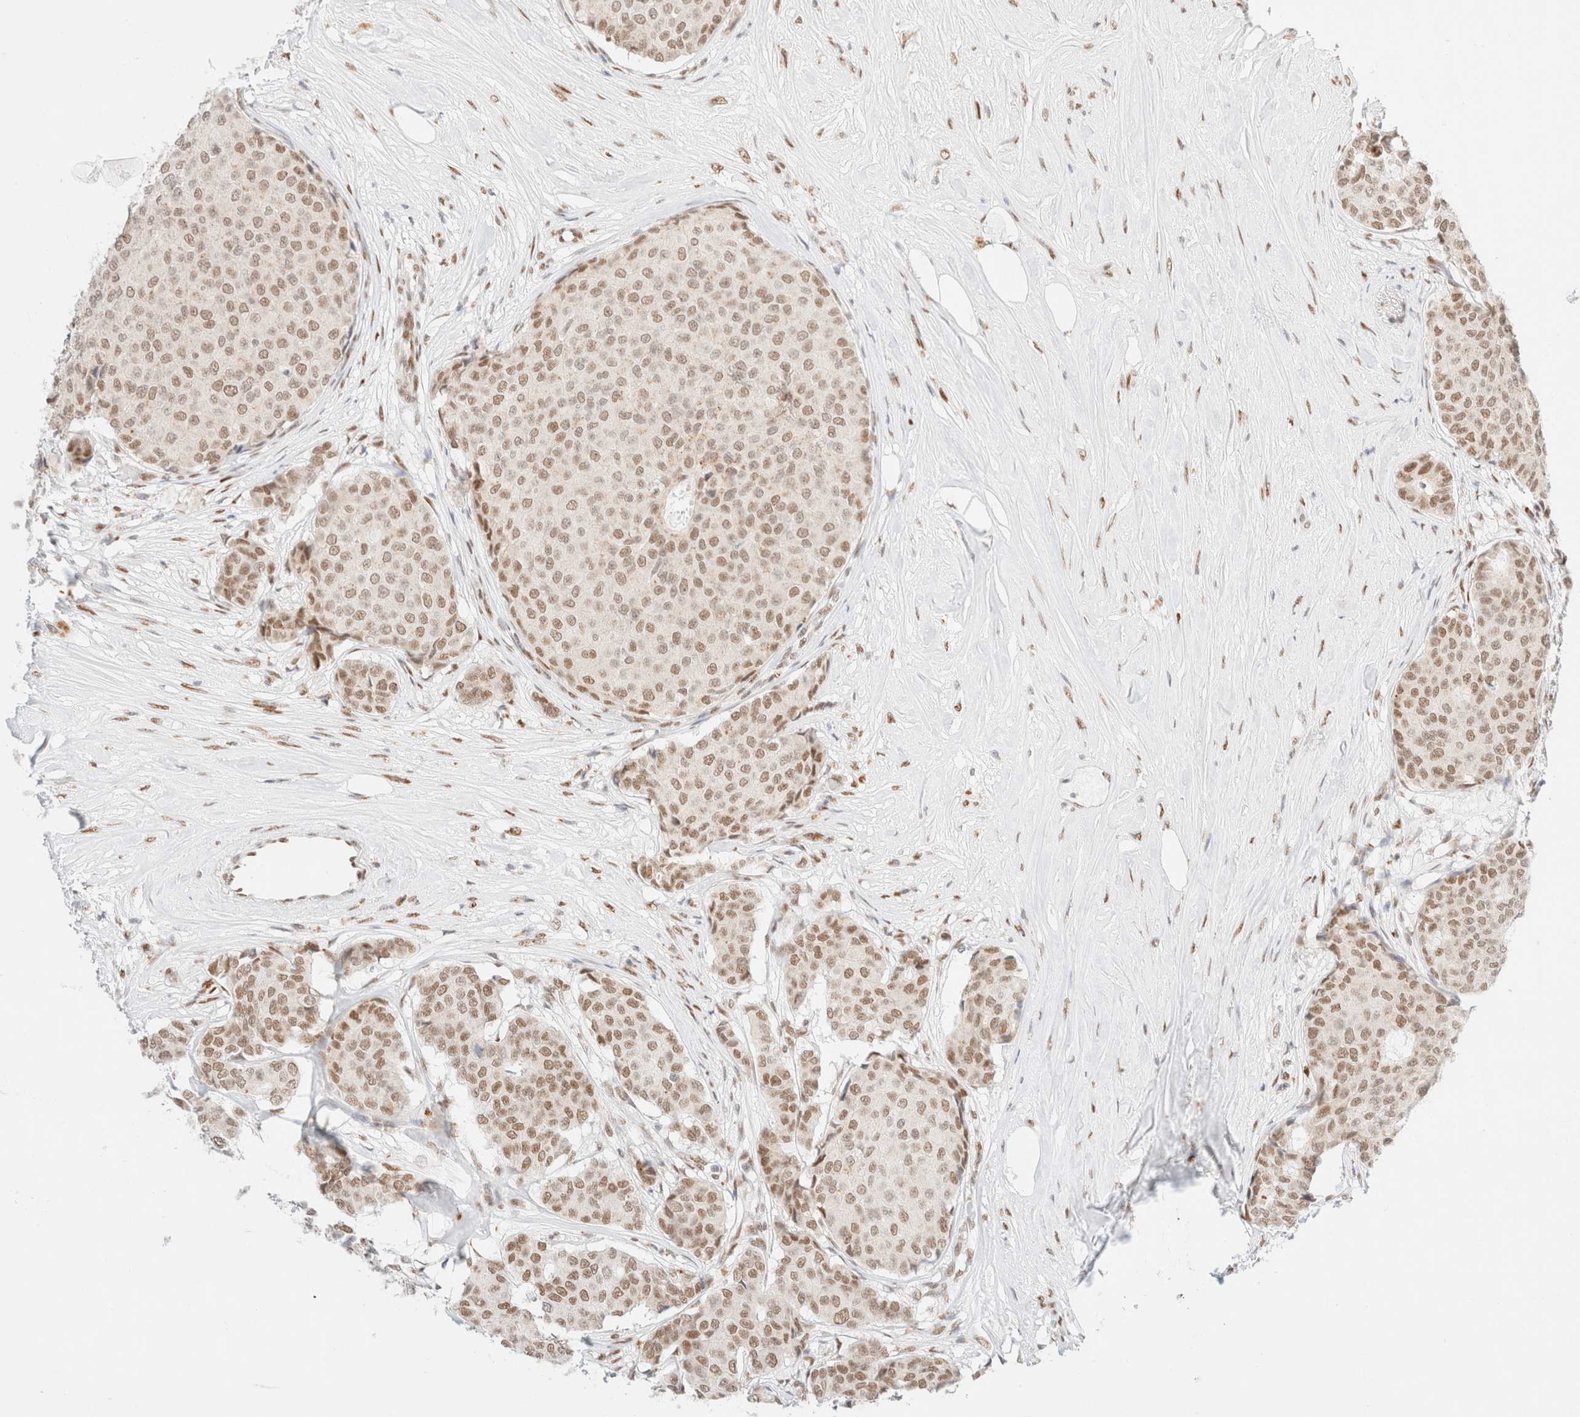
{"staining": {"intensity": "moderate", "quantity": ">75%", "location": "nuclear"}, "tissue": "breast cancer", "cell_type": "Tumor cells", "image_type": "cancer", "snomed": [{"axis": "morphology", "description": "Duct carcinoma"}, {"axis": "topography", "description": "Breast"}], "caption": "Immunohistochemical staining of breast cancer (invasive ductal carcinoma) reveals moderate nuclear protein staining in approximately >75% of tumor cells.", "gene": "CIC", "patient": {"sex": "female", "age": 75}}